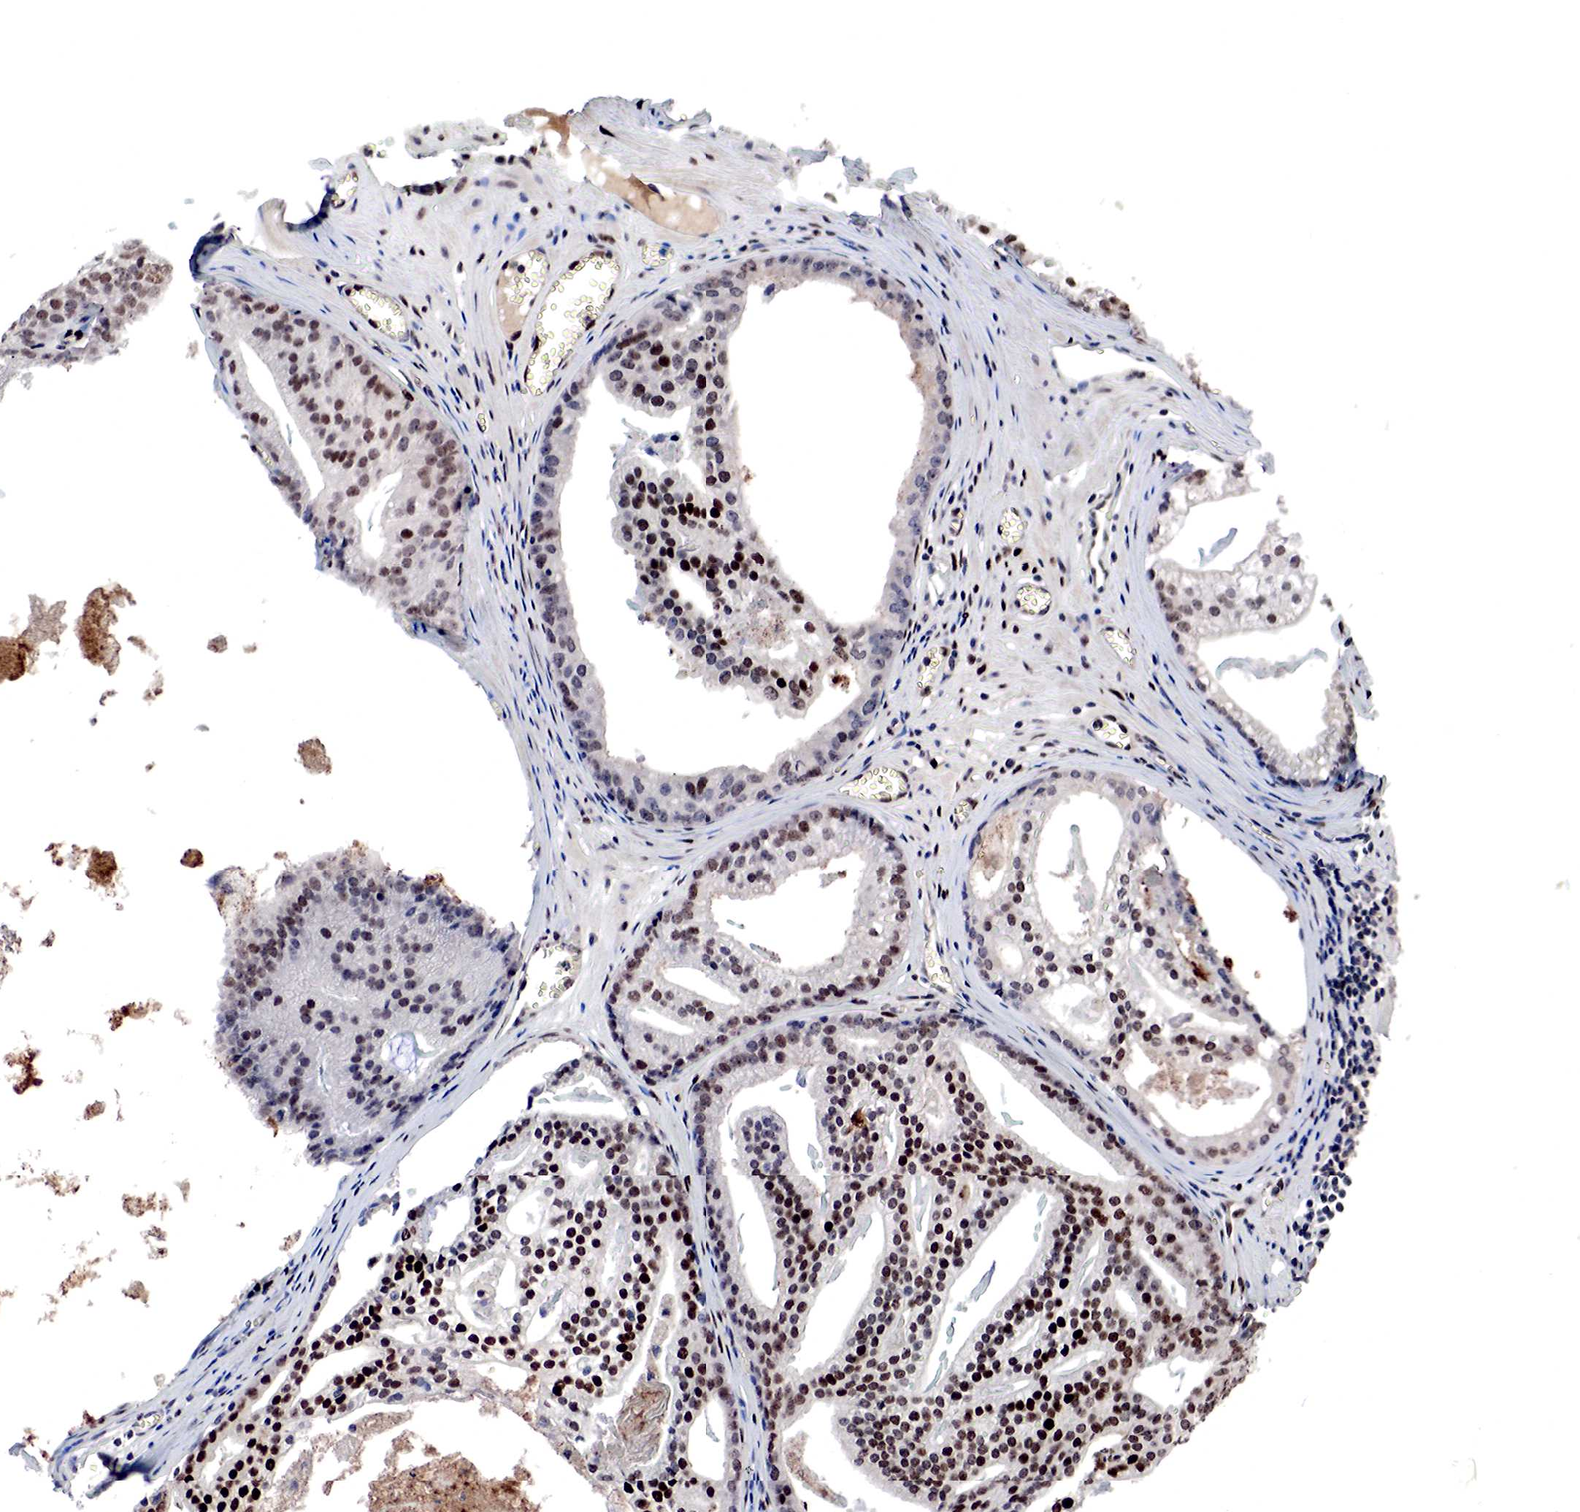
{"staining": {"intensity": "strong", "quantity": ">75%", "location": "nuclear"}, "tissue": "prostate cancer", "cell_type": "Tumor cells", "image_type": "cancer", "snomed": [{"axis": "morphology", "description": "Adenocarcinoma, High grade"}, {"axis": "topography", "description": "Prostate"}], "caption": "This image demonstrates adenocarcinoma (high-grade) (prostate) stained with IHC to label a protein in brown. The nuclear of tumor cells show strong positivity for the protein. Nuclei are counter-stained blue.", "gene": "DACH2", "patient": {"sex": "male", "age": 56}}